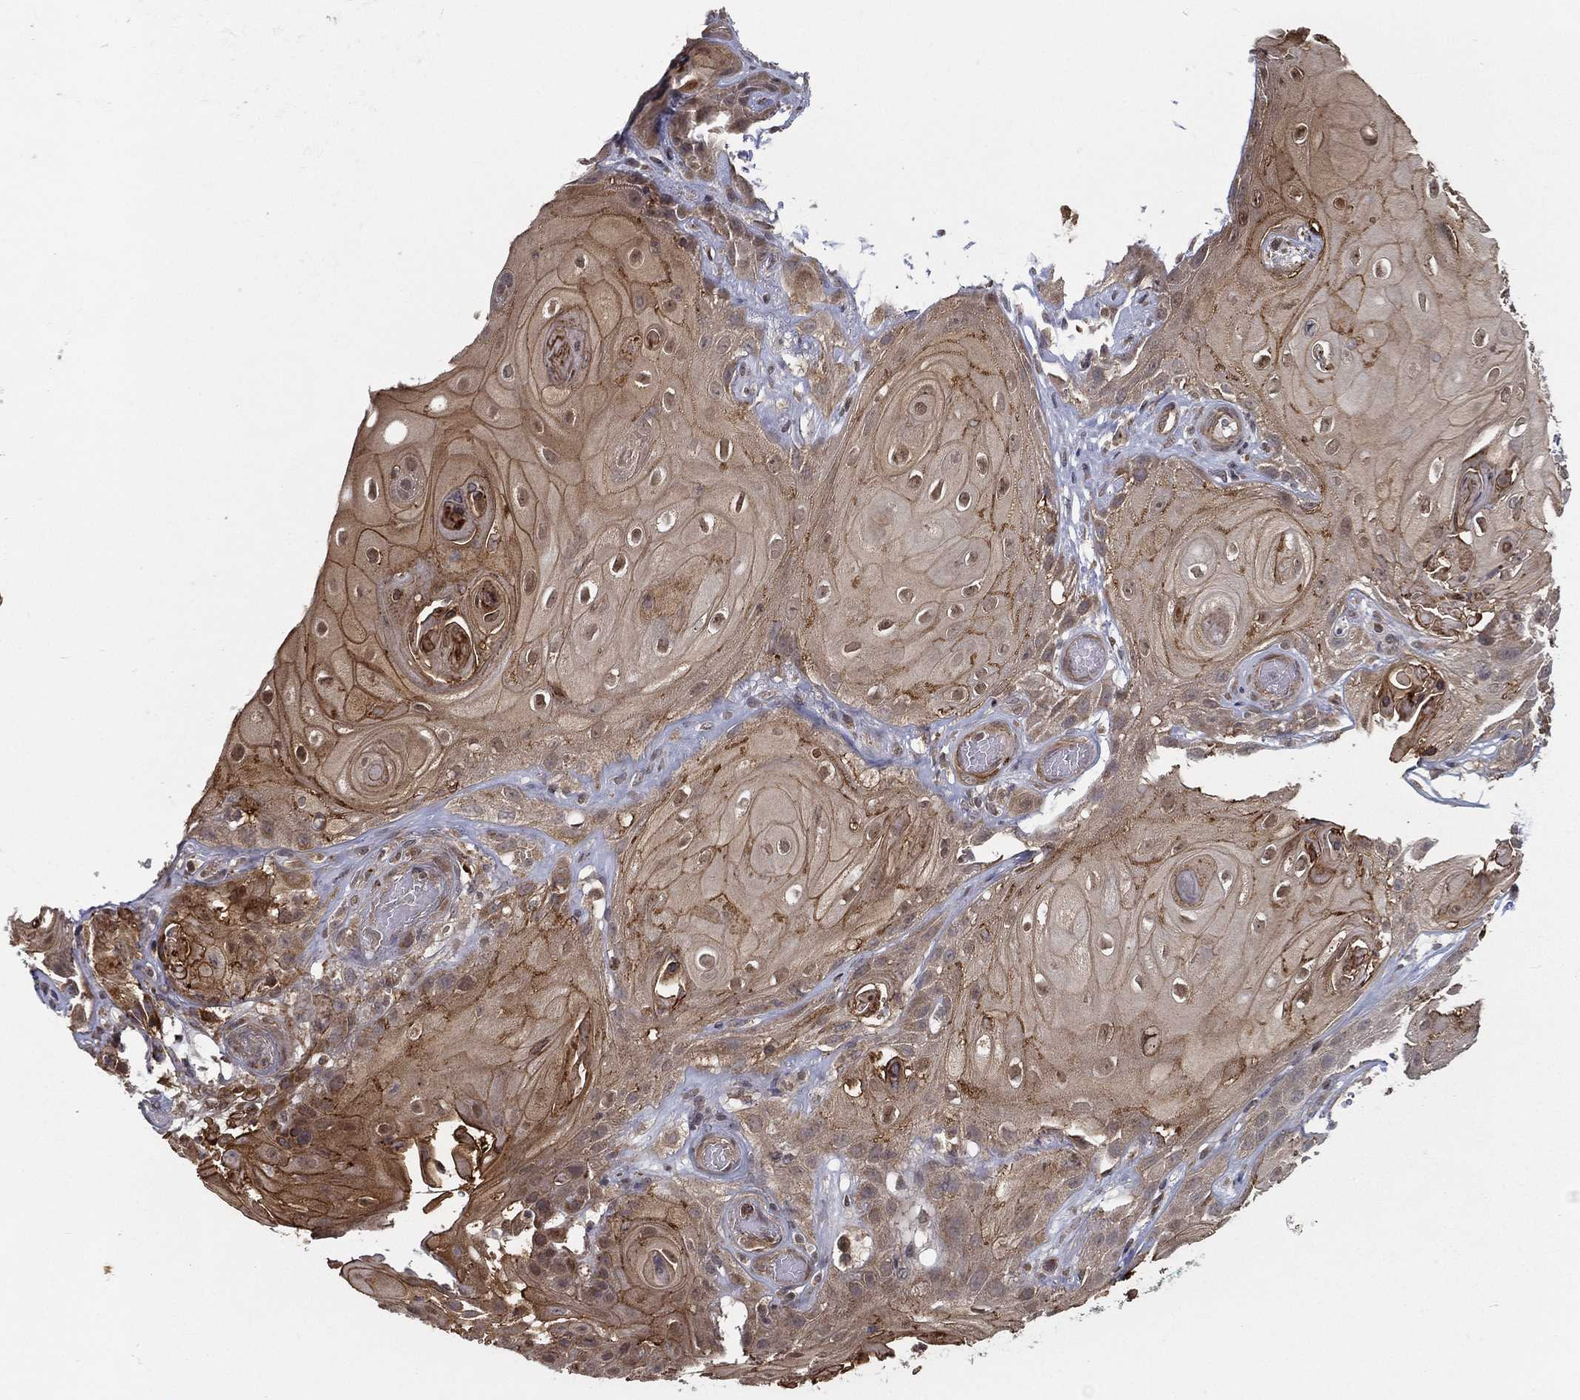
{"staining": {"intensity": "moderate", "quantity": "<25%", "location": "cytoplasmic/membranous"}, "tissue": "skin cancer", "cell_type": "Tumor cells", "image_type": "cancer", "snomed": [{"axis": "morphology", "description": "Squamous cell carcinoma, NOS"}, {"axis": "topography", "description": "Skin"}], "caption": "Immunohistochemical staining of human skin cancer (squamous cell carcinoma) shows low levels of moderate cytoplasmic/membranous staining in approximately <25% of tumor cells.", "gene": "UACA", "patient": {"sex": "male", "age": 62}}